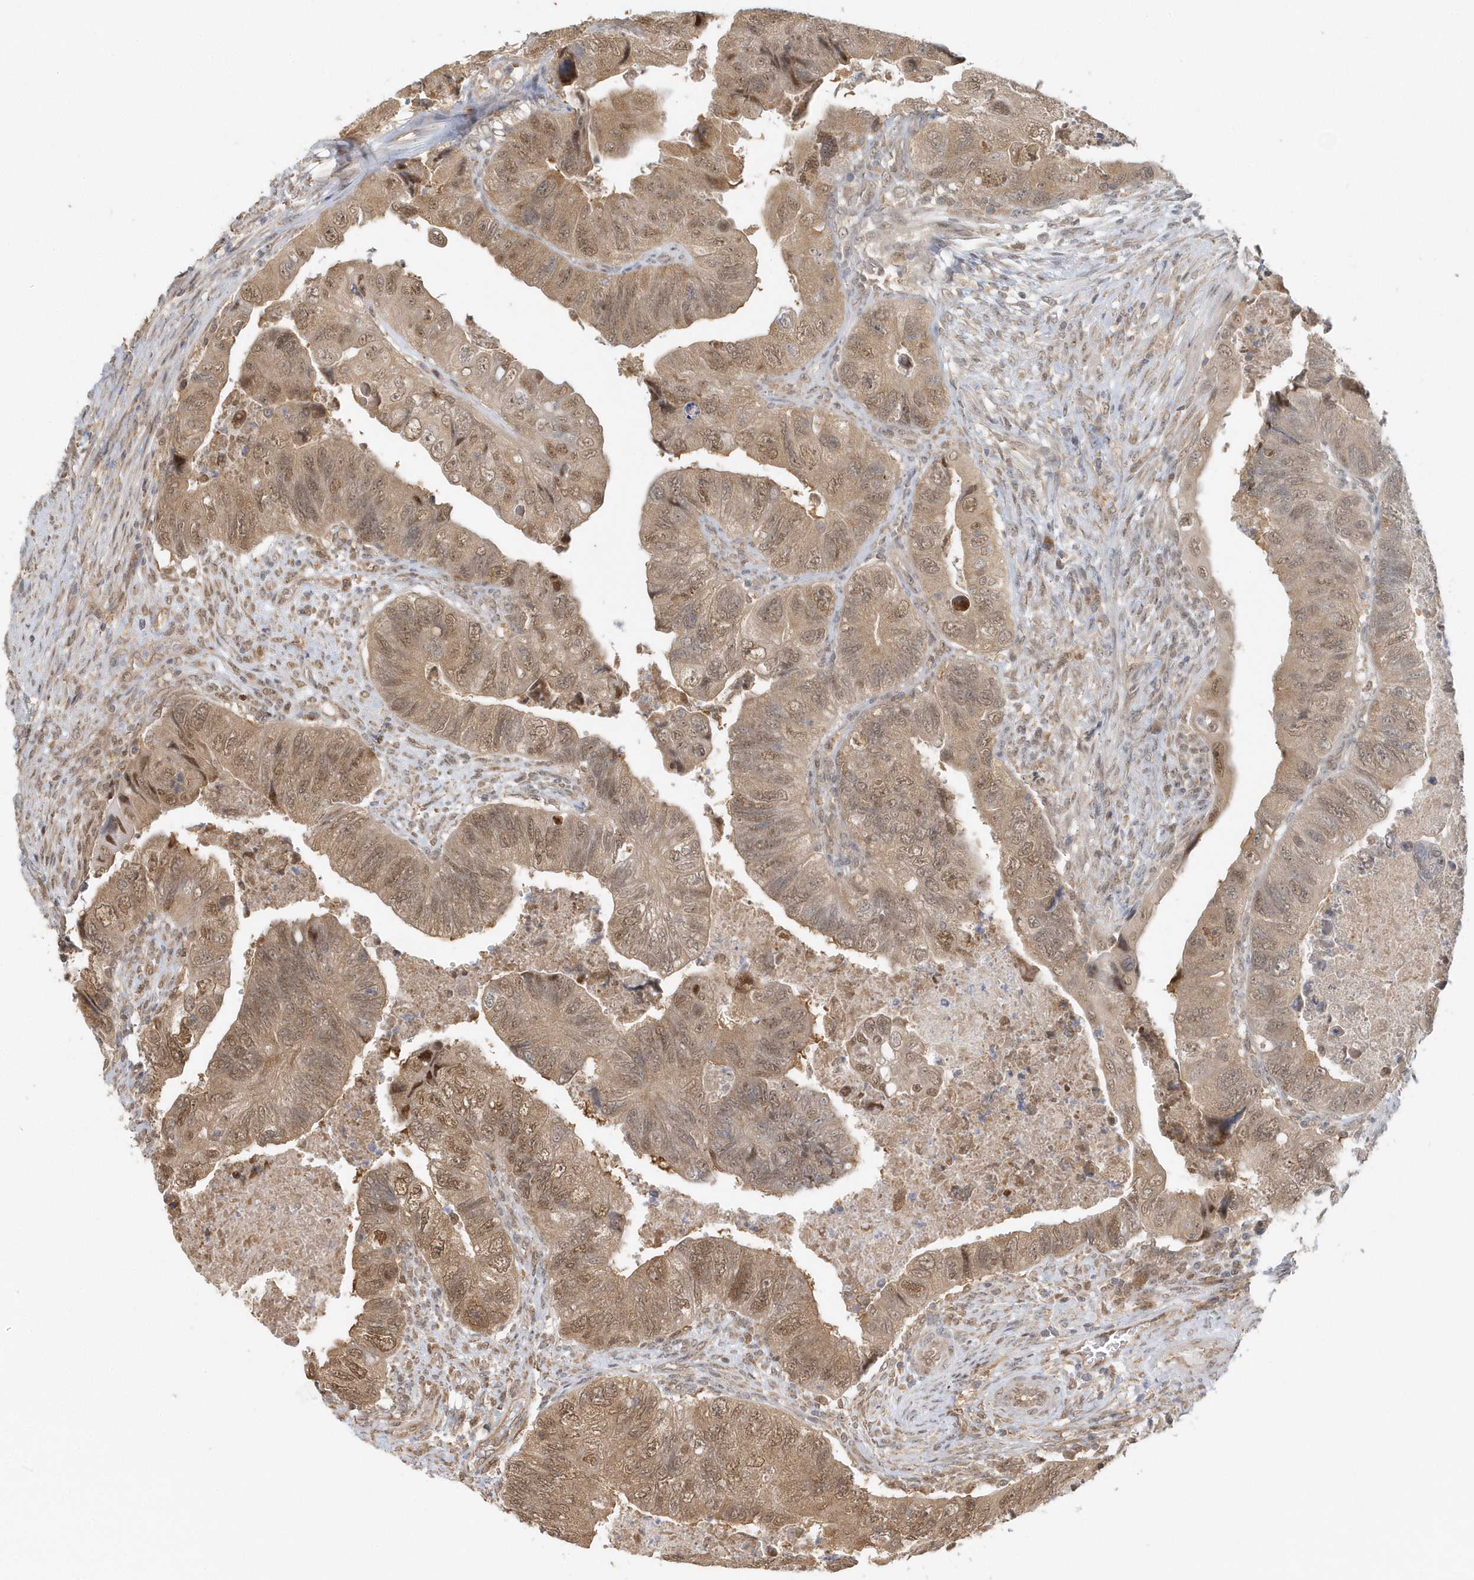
{"staining": {"intensity": "moderate", "quantity": ">75%", "location": "cytoplasmic/membranous,nuclear"}, "tissue": "colorectal cancer", "cell_type": "Tumor cells", "image_type": "cancer", "snomed": [{"axis": "morphology", "description": "Adenocarcinoma, NOS"}, {"axis": "topography", "description": "Rectum"}], "caption": "Adenocarcinoma (colorectal) stained with IHC demonstrates moderate cytoplasmic/membranous and nuclear staining in approximately >75% of tumor cells.", "gene": "PSMD6", "patient": {"sex": "male", "age": 63}}